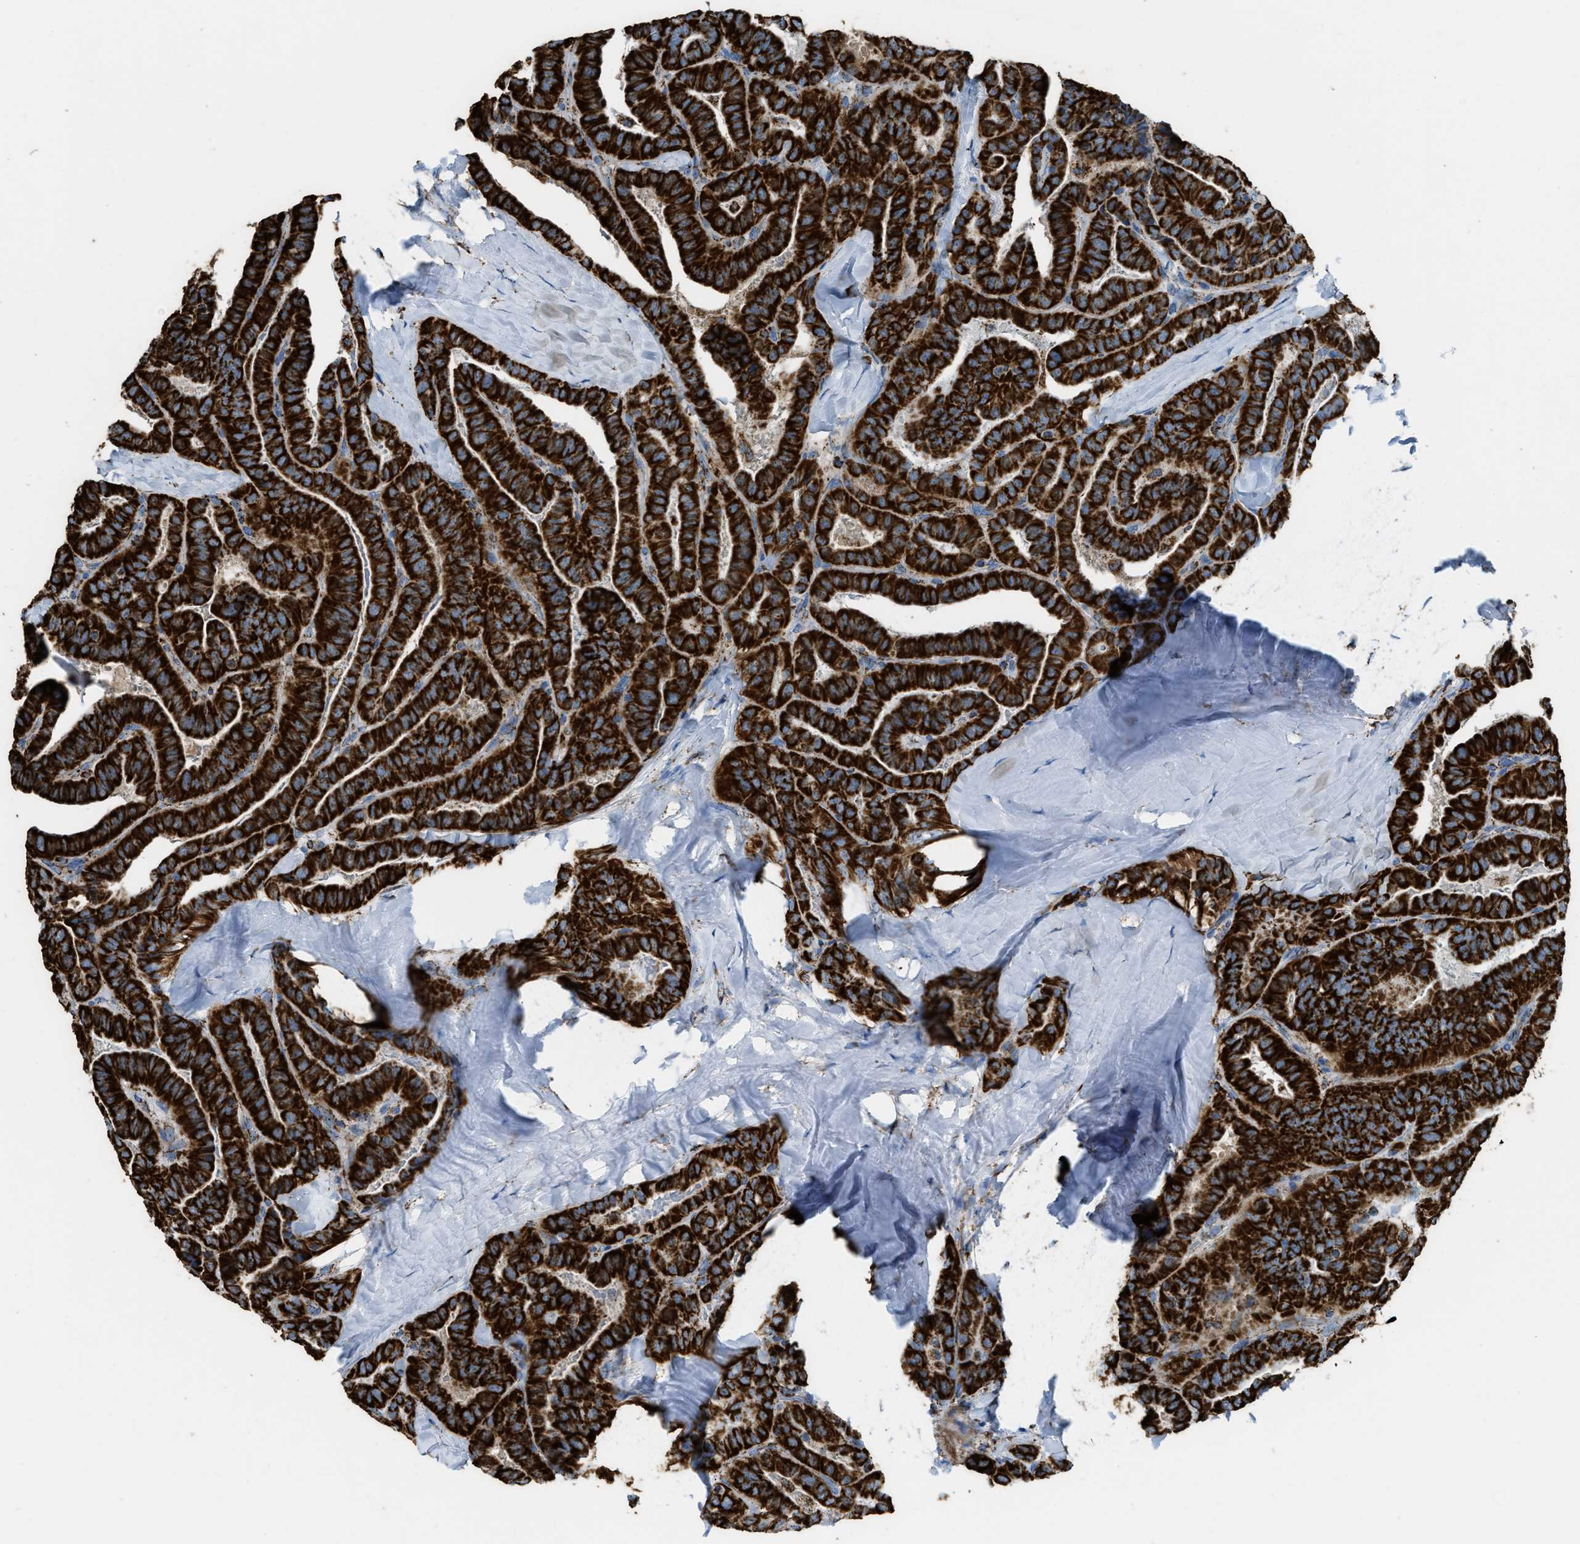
{"staining": {"intensity": "strong", "quantity": ">75%", "location": "cytoplasmic/membranous"}, "tissue": "thyroid cancer", "cell_type": "Tumor cells", "image_type": "cancer", "snomed": [{"axis": "morphology", "description": "Papillary adenocarcinoma, NOS"}, {"axis": "topography", "description": "Thyroid gland"}], "caption": "Thyroid cancer (papillary adenocarcinoma) tissue demonstrates strong cytoplasmic/membranous positivity in about >75% of tumor cells", "gene": "ETFB", "patient": {"sex": "male", "age": 77}}